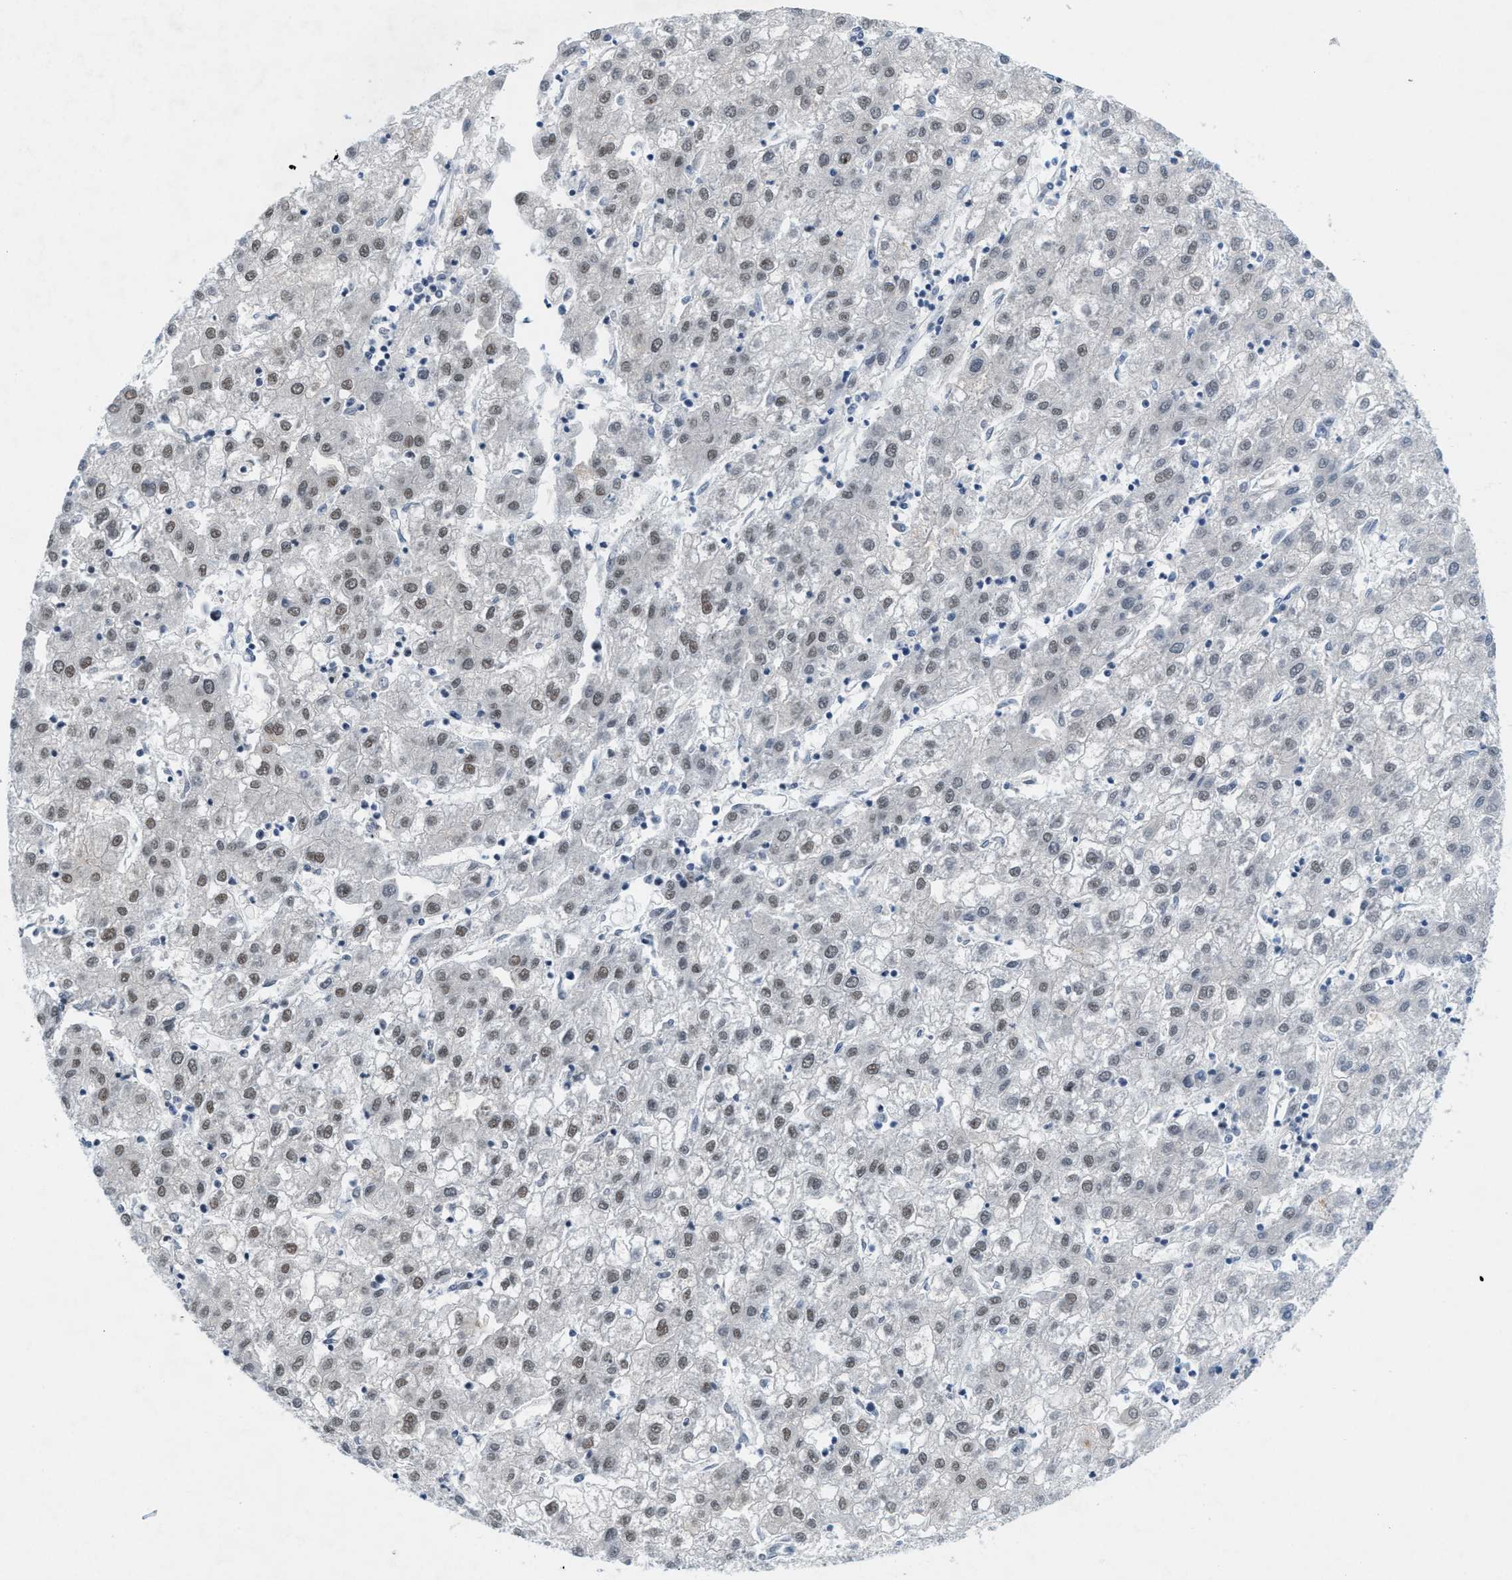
{"staining": {"intensity": "moderate", "quantity": "25%-75%", "location": "nuclear"}, "tissue": "liver cancer", "cell_type": "Tumor cells", "image_type": "cancer", "snomed": [{"axis": "morphology", "description": "Carcinoma, Hepatocellular, NOS"}, {"axis": "topography", "description": "Liver"}], "caption": "High-power microscopy captured an IHC image of liver cancer, revealing moderate nuclear staining in about 25%-75% of tumor cells. (DAB (3,3'-diaminobenzidine) IHC, brown staining for protein, blue staining for nuclei).", "gene": "WIPI2", "patient": {"sex": "male", "age": 72}}